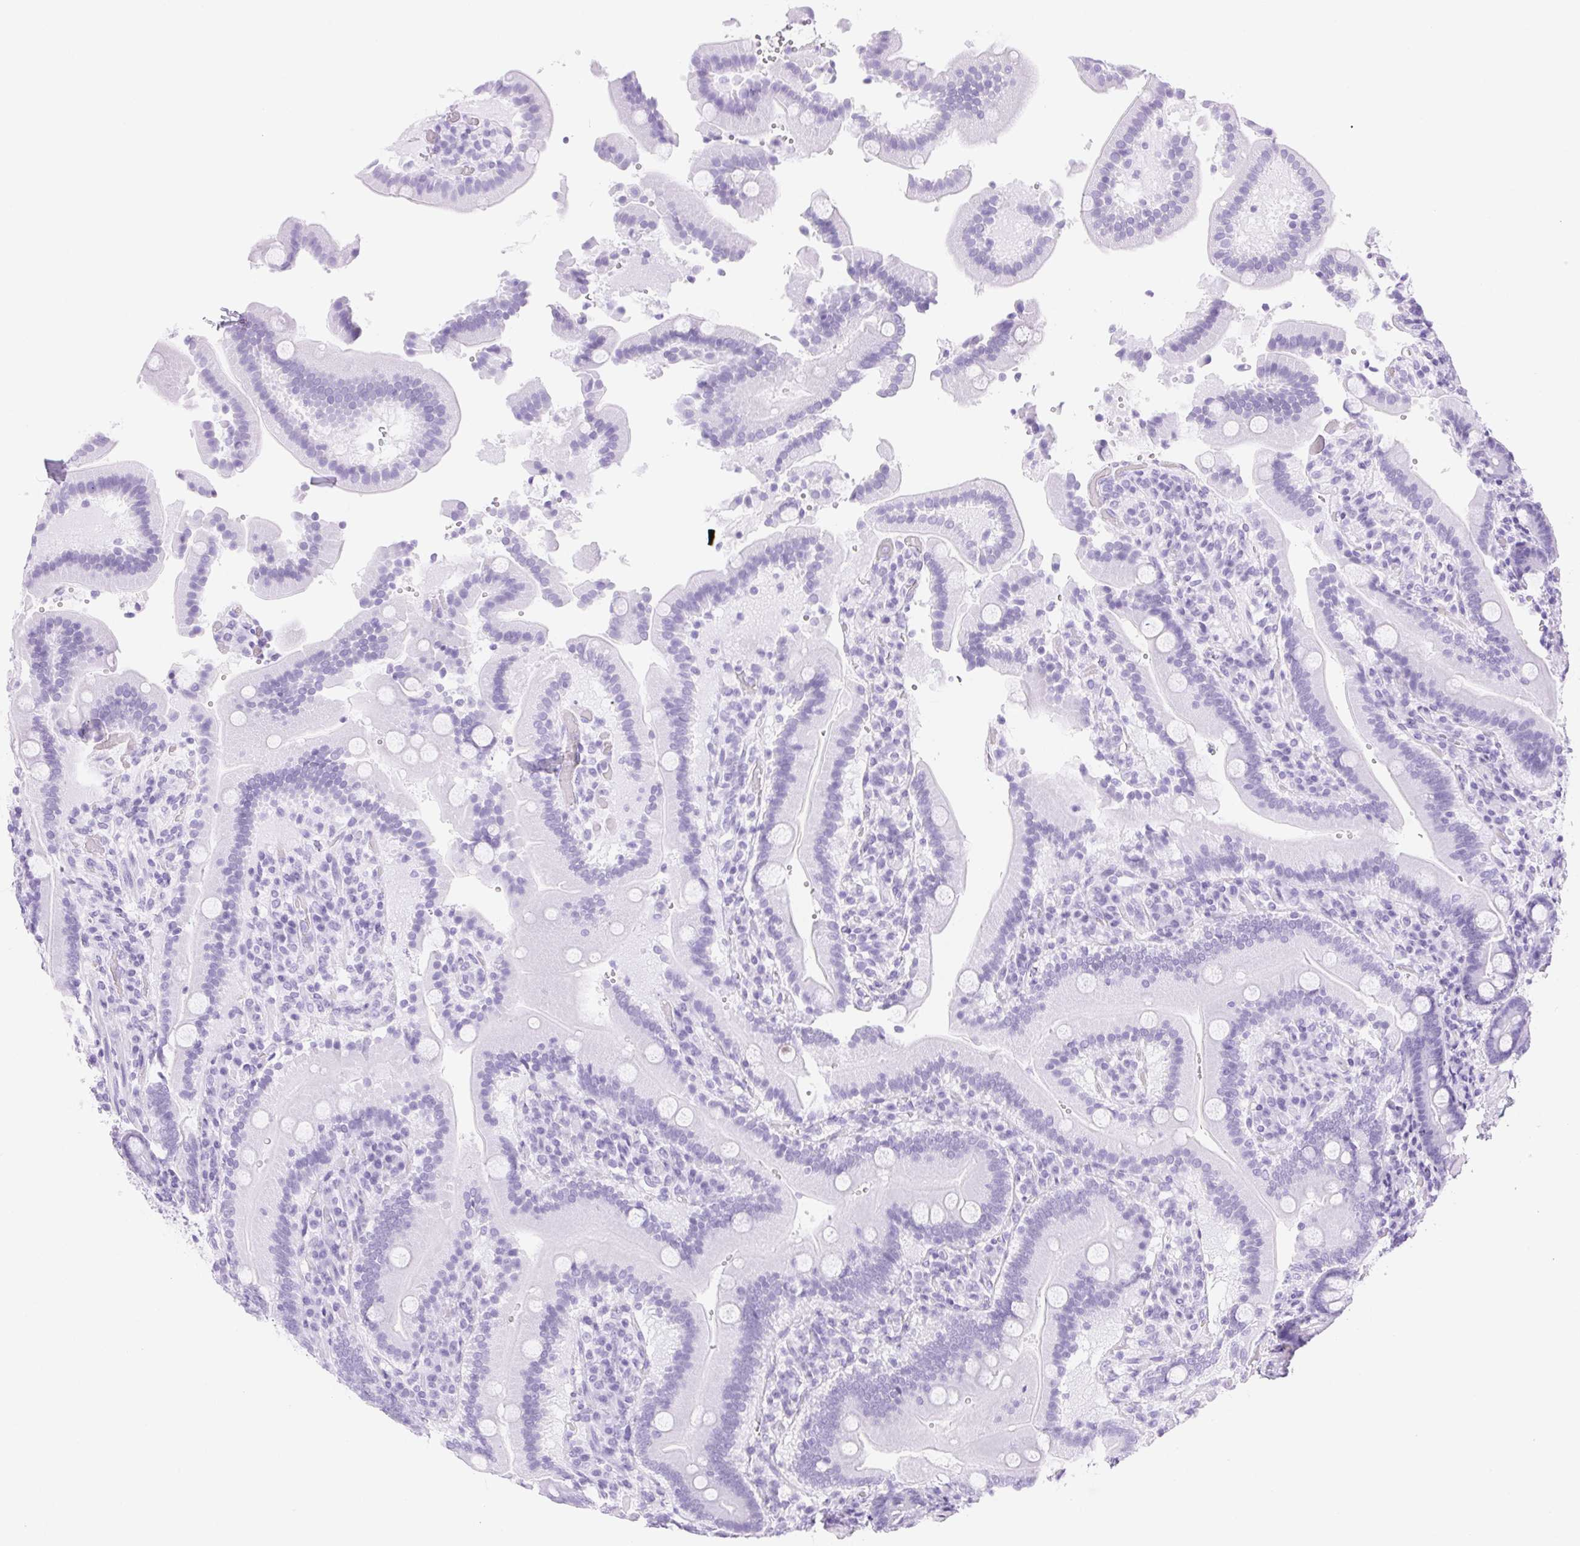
{"staining": {"intensity": "negative", "quantity": "none", "location": "none"}, "tissue": "duodenum", "cell_type": "Glandular cells", "image_type": "normal", "snomed": [{"axis": "morphology", "description": "Normal tissue, NOS"}, {"axis": "topography", "description": "Duodenum"}], "caption": "Immunohistochemistry histopathology image of unremarkable human duodenum stained for a protein (brown), which demonstrates no positivity in glandular cells. Brightfield microscopy of immunohistochemistry (IHC) stained with DAB (3,3'-diaminobenzidine) (brown) and hematoxylin (blue), captured at high magnification.", "gene": "CLDN16", "patient": {"sex": "female", "age": 62}}